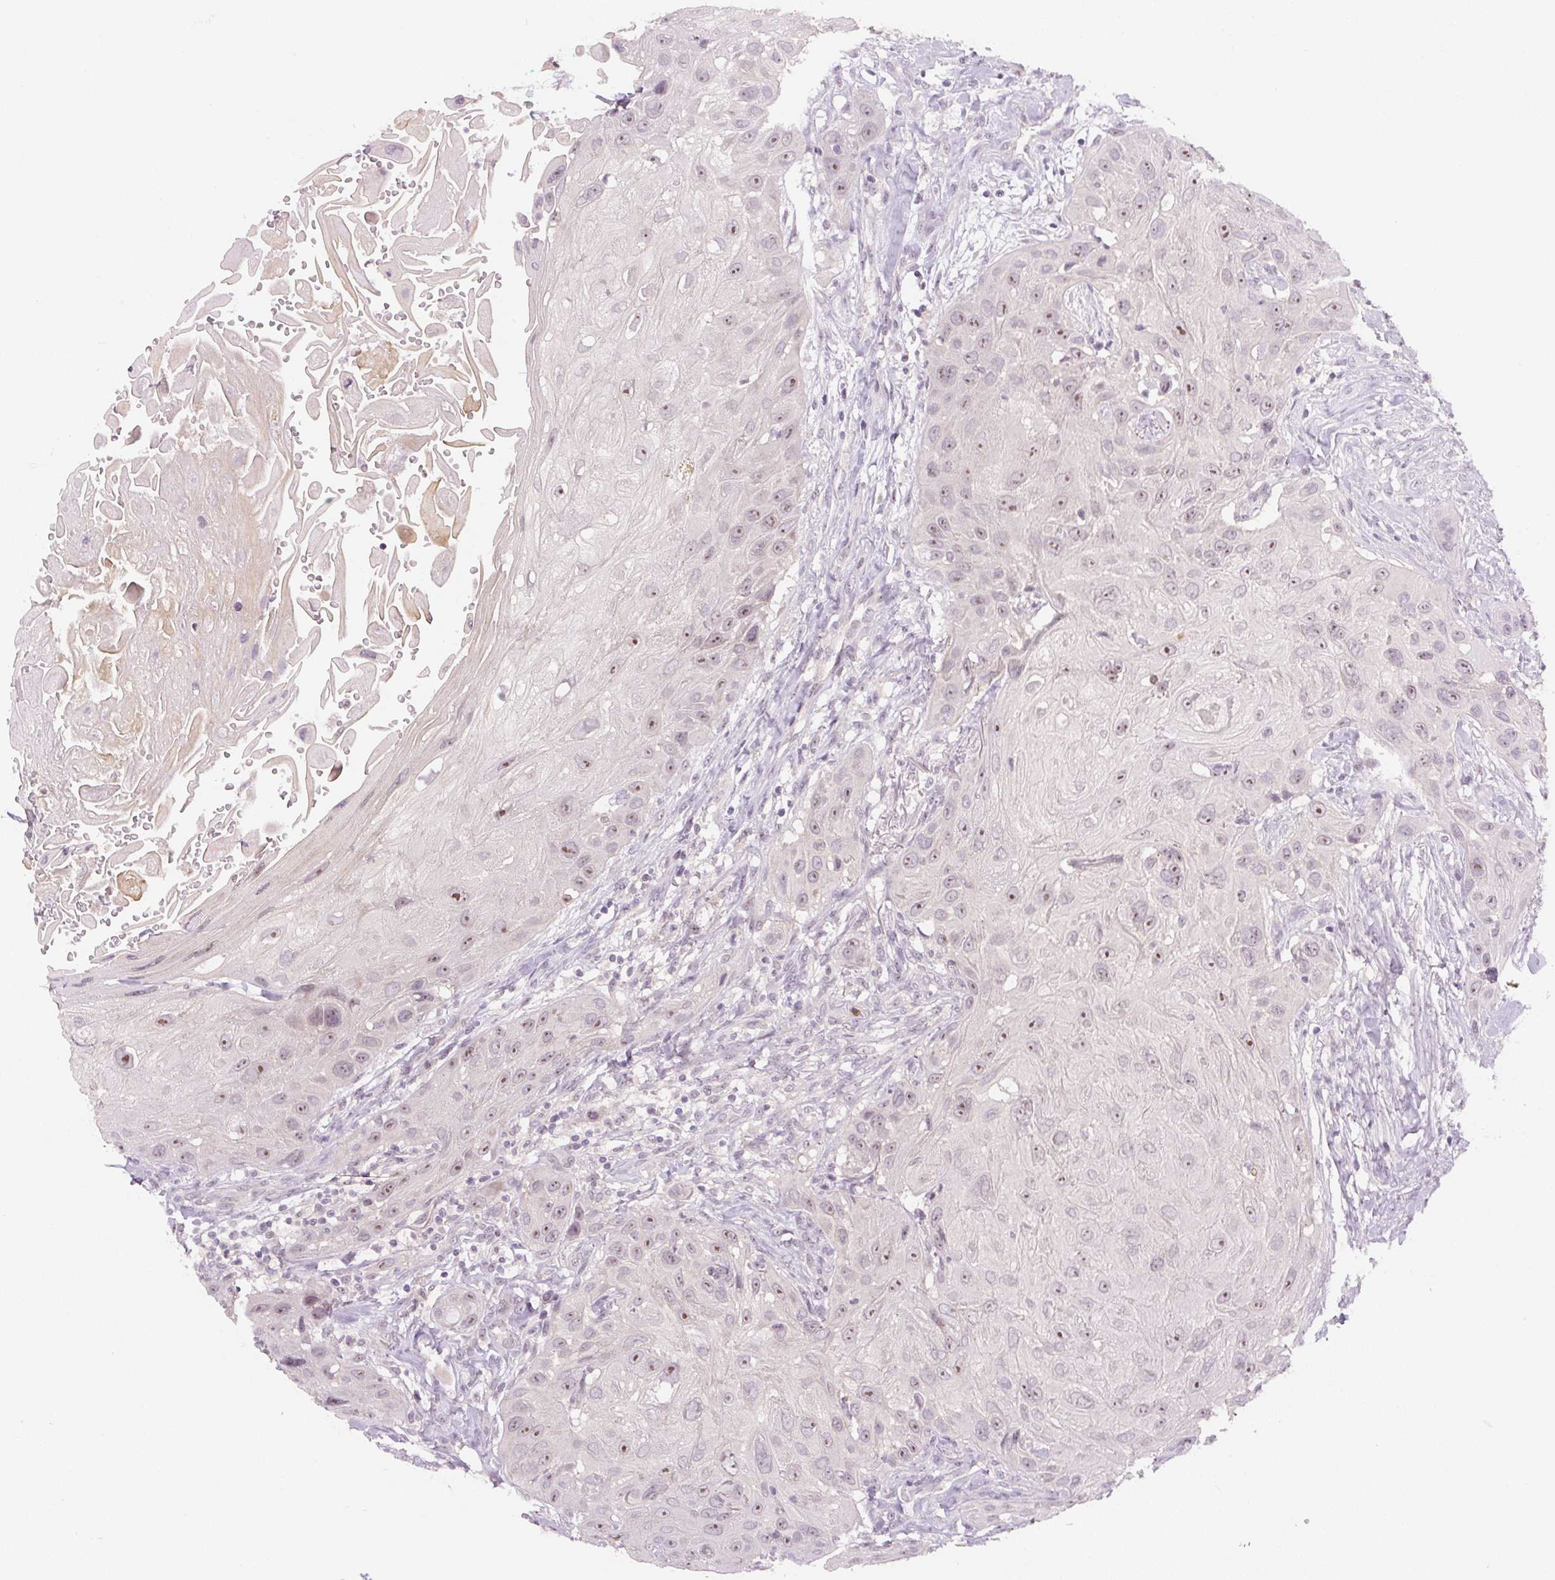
{"staining": {"intensity": "moderate", "quantity": "25%-75%", "location": "nuclear"}, "tissue": "head and neck cancer", "cell_type": "Tumor cells", "image_type": "cancer", "snomed": [{"axis": "morphology", "description": "Squamous cell carcinoma, NOS"}, {"axis": "topography", "description": "Head-Neck"}], "caption": "Immunohistochemistry (IHC) of head and neck cancer displays medium levels of moderate nuclear positivity in approximately 25%-75% of tumor cells.", "gene": "SGF29", "patient": {"sex": "male", "age": 81}}